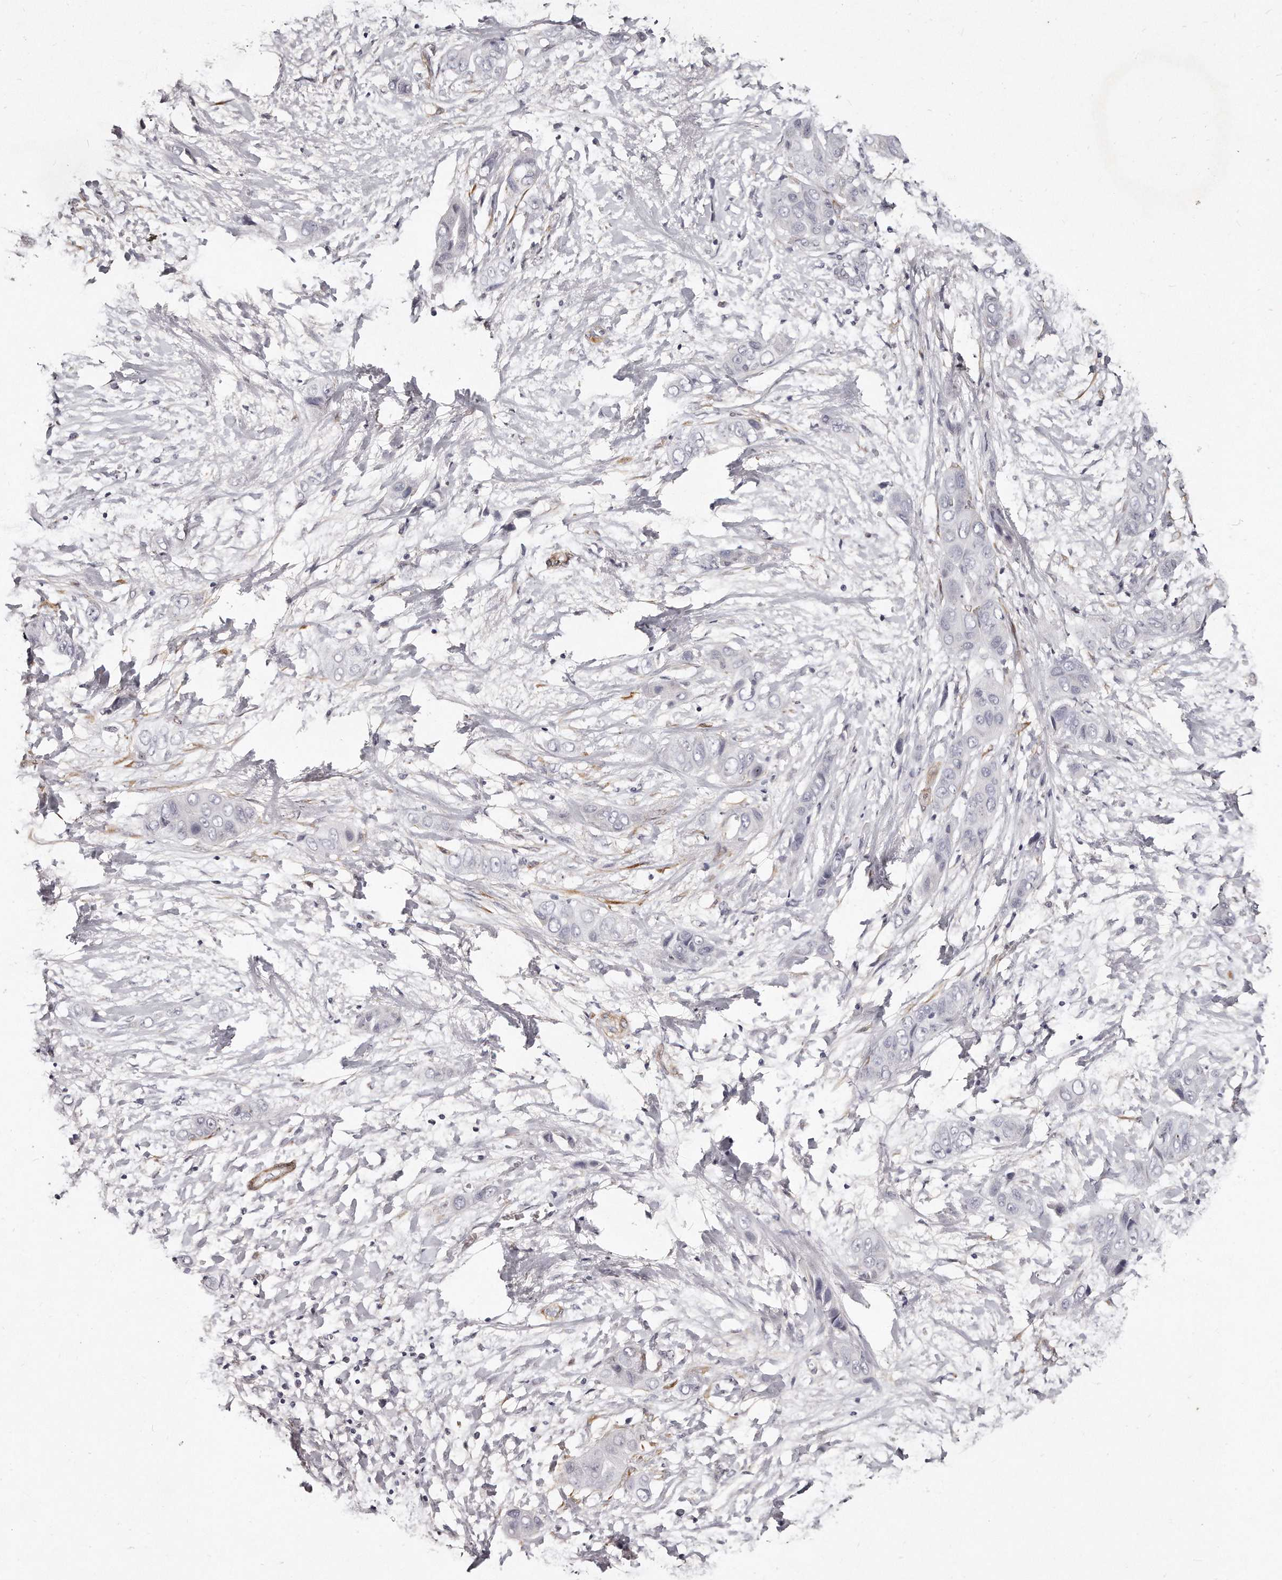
{"staining": {"intensity": "negative", "quantity": "none", "location": "none"}, "tissue": "liver cancer", "cell_type": "Tumor cells", "image_type": "cancer", "snomed": [{"axis": "morphology", "description": "Cholangiocarcinoma"}, {"axis": "topography", "description": "Liver"}], "caption": "A high-resolution histopathology image shows immunohistochemistry (IHC) staining of liver cholangiocarcinoma, which exhibits no significant expression in tumor cells.", "gene": "LMOD1", "patient": {"sex": "female", "age": 52}}